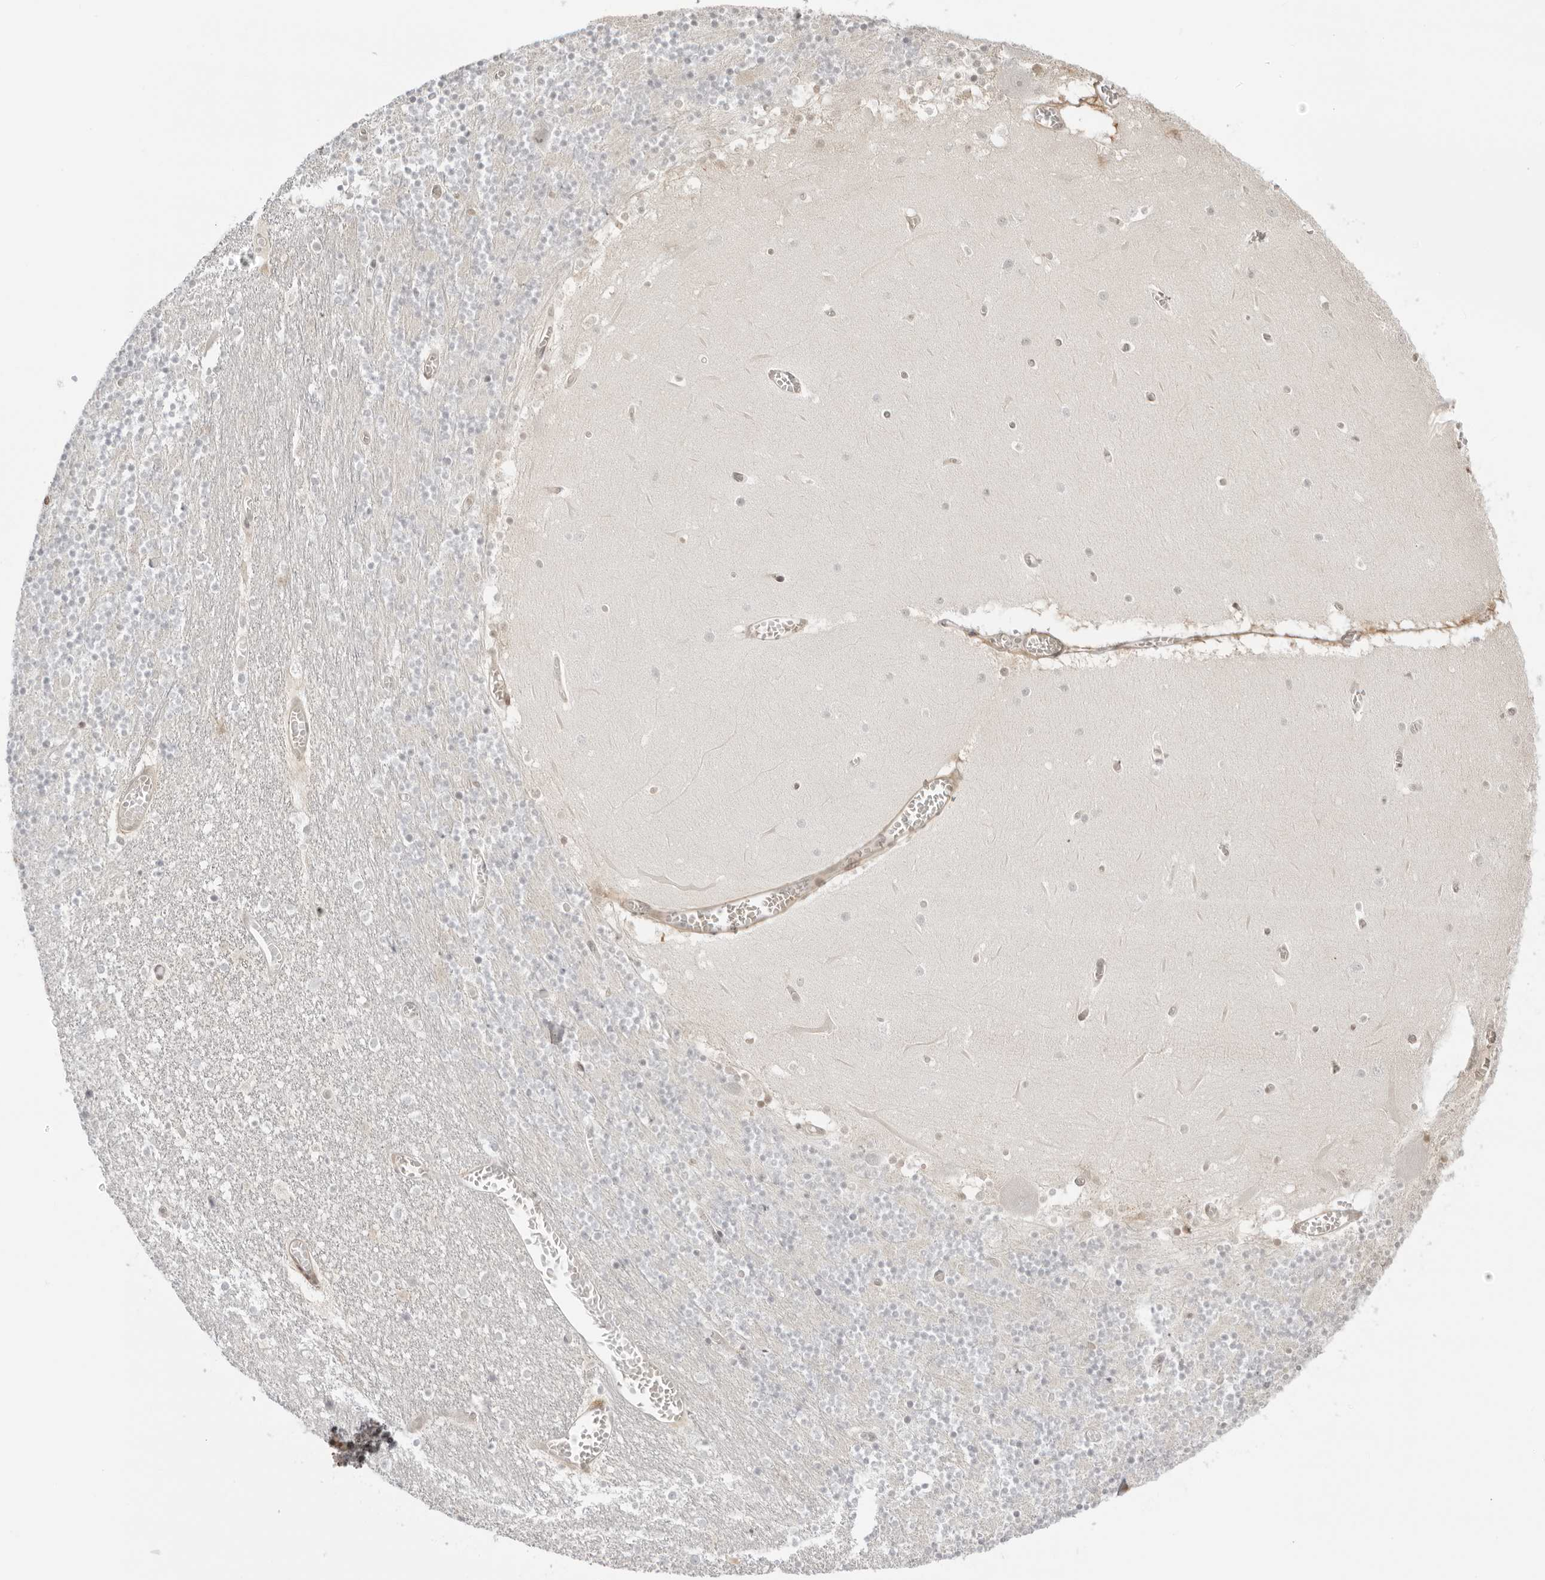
{"staining": {"intensity": "negative", "quantity": "none", "location": "none"}, "tissue": "cerebellum", "cell_type": "Cells in granular layer", "image_type": "normal", "snomed": [{"axis": "morphology", "description": "Normal tissue, NOS"}, {"axis": "topography", "description": "Cerebellum"}], "caption": "Cells in granular layer show no significant expression in normal cerebellum.", "gene": "RNF146", "patient": {"sex": "female", "age": 28}}